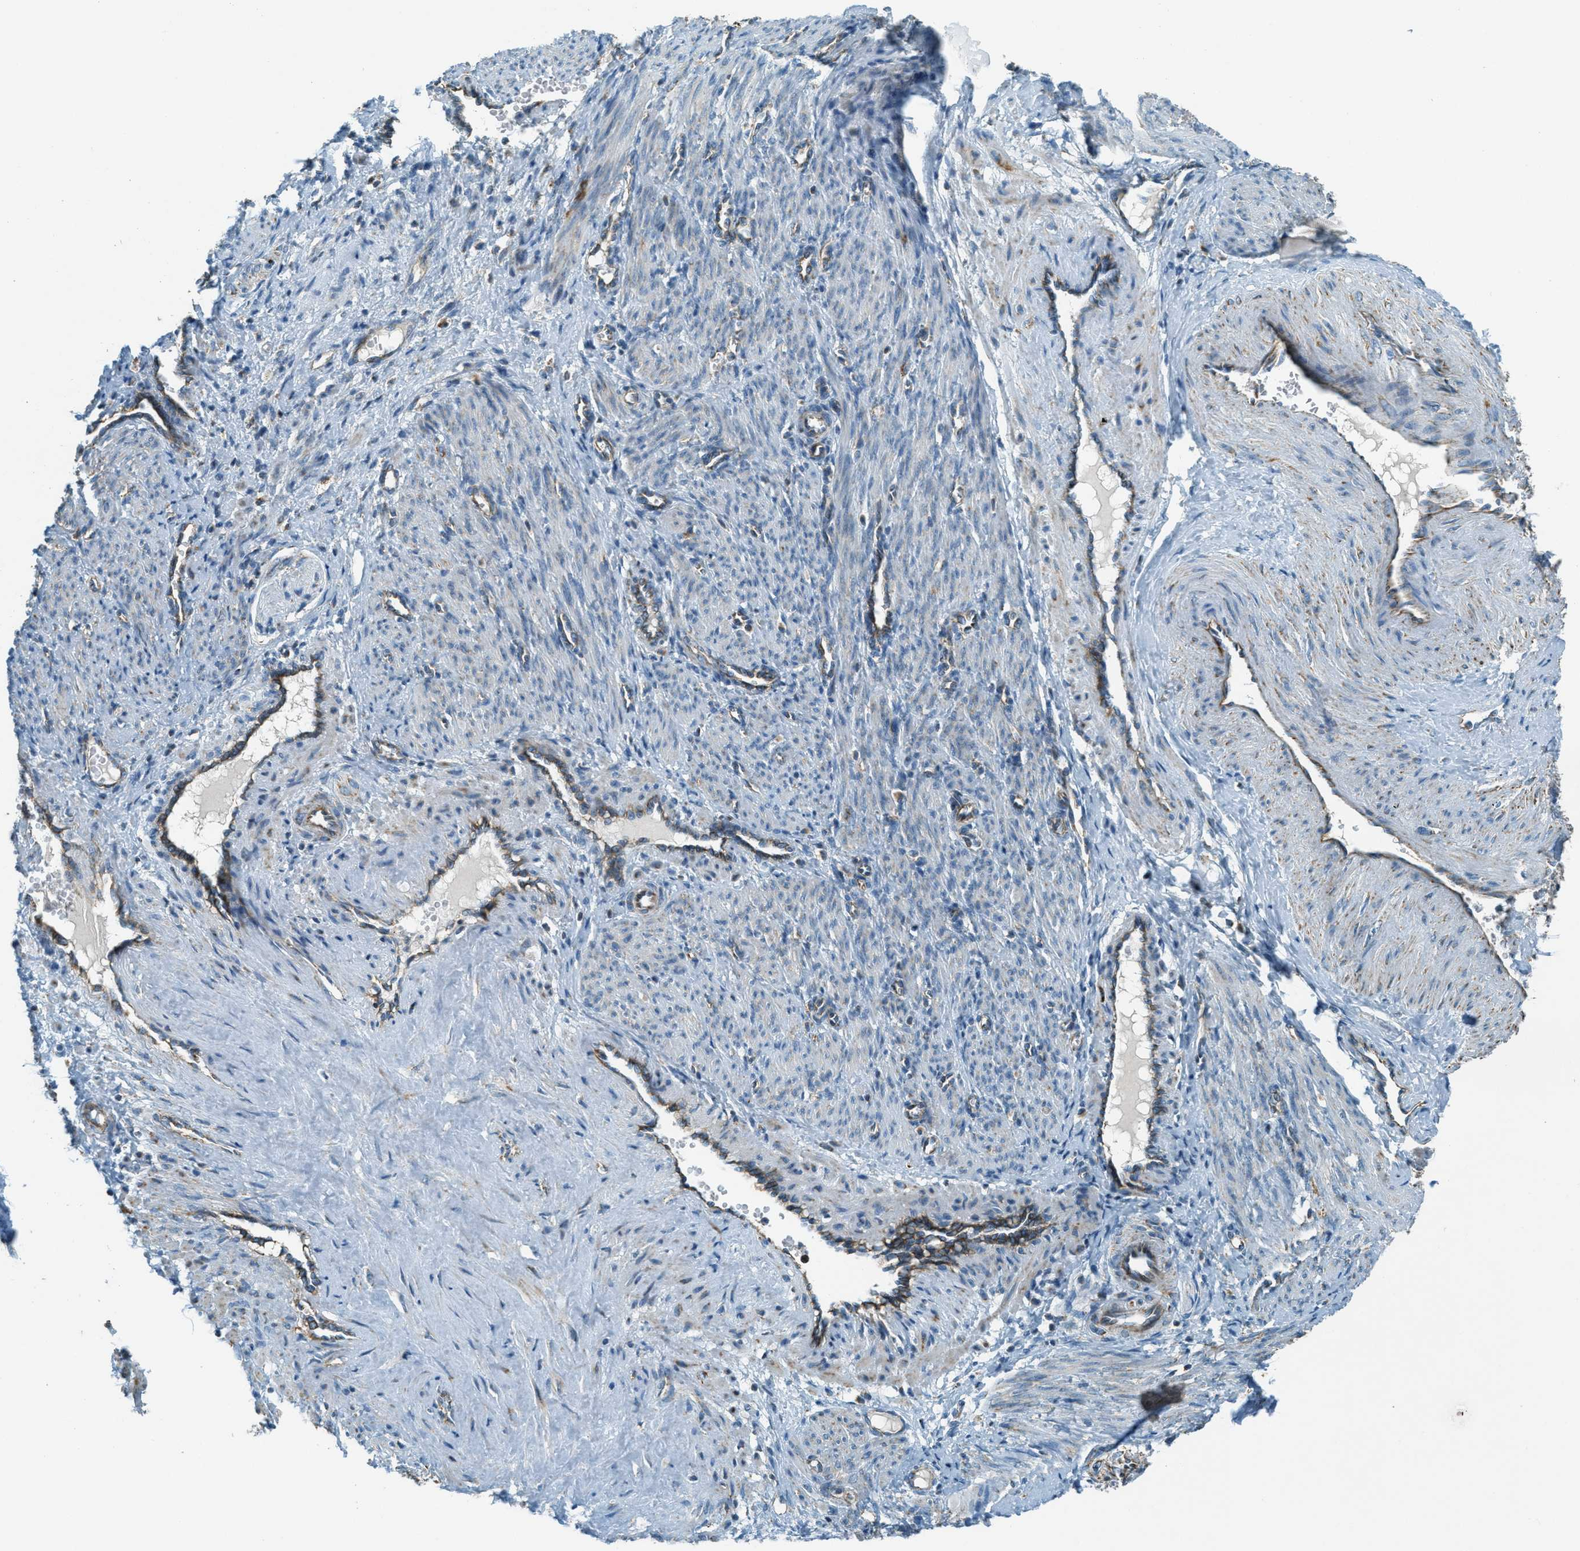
{"staining": {"intensity": "weak", "quantity": "<25%", "location": "cytoplasmic/membranous"}, "tissue": "smooth muscle", "cell_type": "Smooth muscle cells", "image_type": "normal", "snomed": [{"axis": "morphology", "description": "Normal tissue, NOS"}, {"axis": "topography", "description": "Endometrium"}], "caption": "Immunohistochemistry (IHC) of unremarkable smooth muscle shows no positivity in smooth muscle cells. (Brightfield microscopy of DAB immunohistochemistry (IHC) at high magnification).", "gene": "CHST15", "patient": {"sex": "female", "age": 33}}